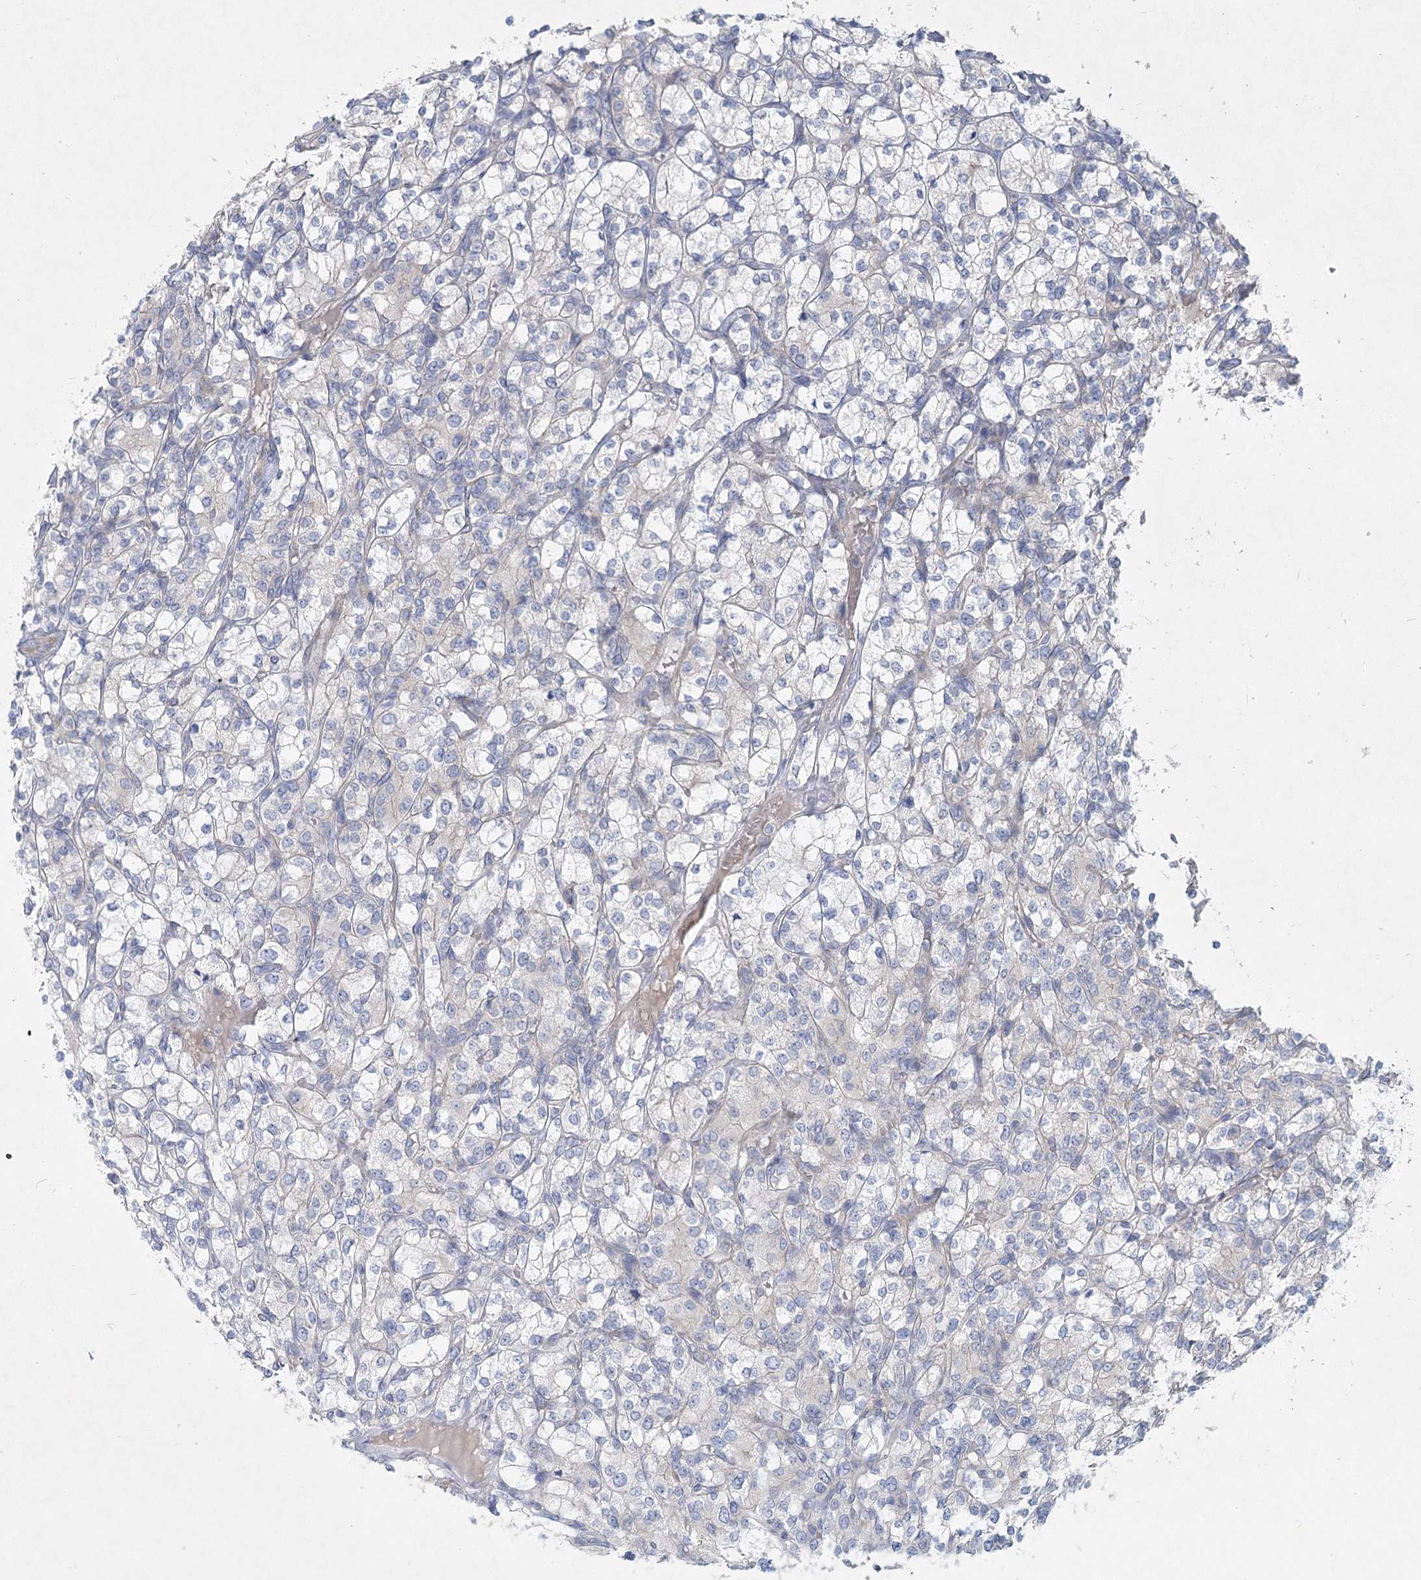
{"staining": {"intensity": "negative", "quantity": "none", "location": "none"}, "tissue": "renal cancer", "cell_type": "Tumor cells", "image_type": "cancer", "snomed": [{"axis": "morphology", "description": "Adenocarcinoma, NOS"}, {"axis": "topography", "description": "Kidney"}], "caption": "There is no significant staining in tumor cells of renal cancer.", "gene": "DNMBP", "patient": {"sex": "male", "age": 77}}